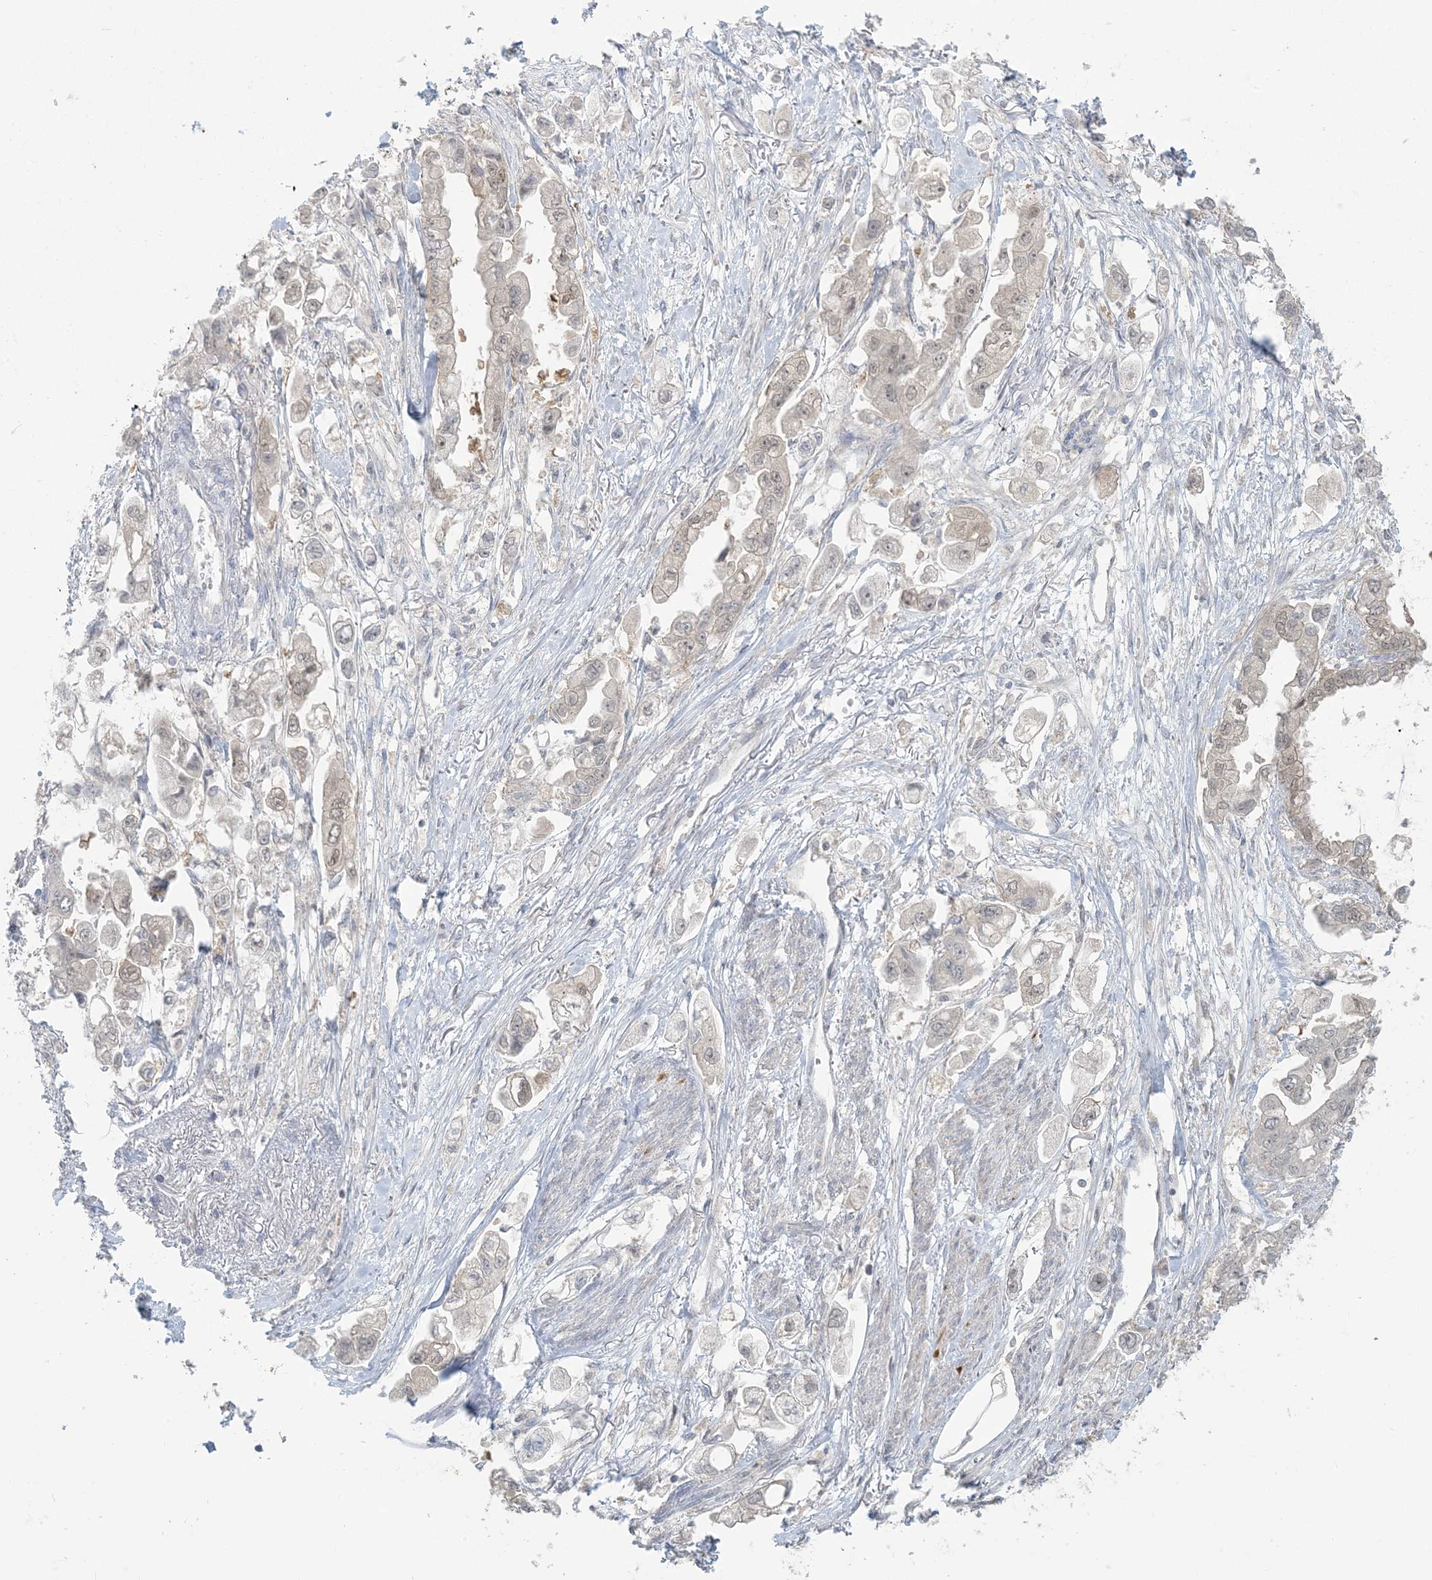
{"staining": {"intensity": "weak", "quantity": "<25%", "location": "nuclear"}, "tissue": "stomach cancer", "cell_type": "Tumor cells", "image_type": "cancer", "snomed": [{"axis": "morphology", "description": "Adenocarcinoma, NOS"}, {"axis": "topography", "description": "Stomach"}], "caption": "Immunohistochemistry image of human stomach cancer (adenocarcinoma) stained for a protein (brown), which exhibits no expression in tumor cells.", "gene": "NRBP2", "patient": {"sex": "male", "age": 62}}